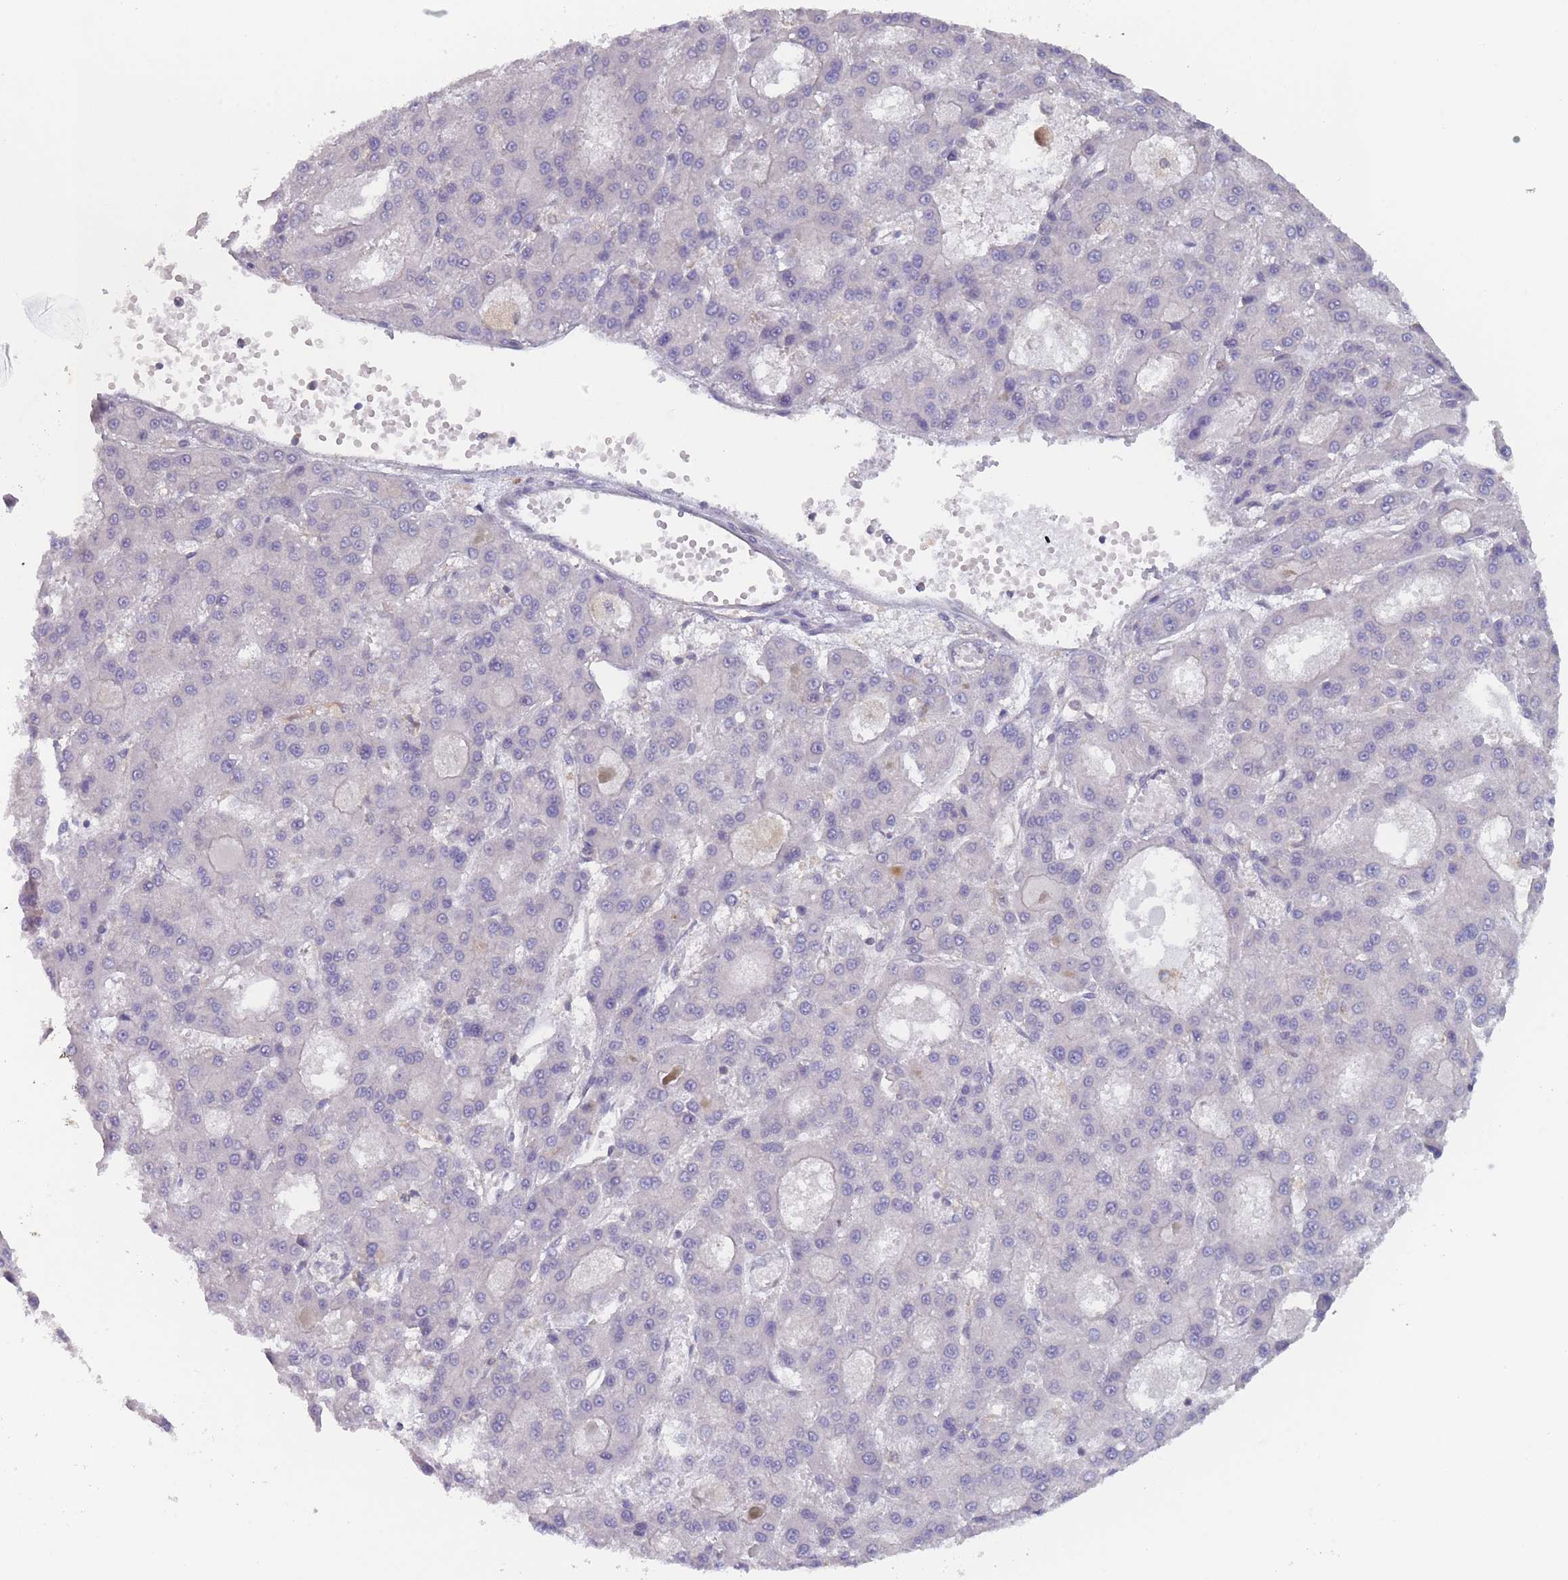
{"staining": {"intensity": "negative", "quantity": "none", "location": "none"}, "tissue": "liver cancer", "cell_type": "Tumor cells", "image_type": "cancer", "snomed": [{"axis": "morphology", "description": "Carcinoma, Hepatocellular, NOS"}, {"axis": "topography", "description": "Liver"}], "caption": "High power microscopy photomicrograph of an IHC image of liver hepatocellular carcinoma, revealing no significant expression in tumor cells.", "gene": "EFCC1", "patient": {"sex": "male", "age": 70}}